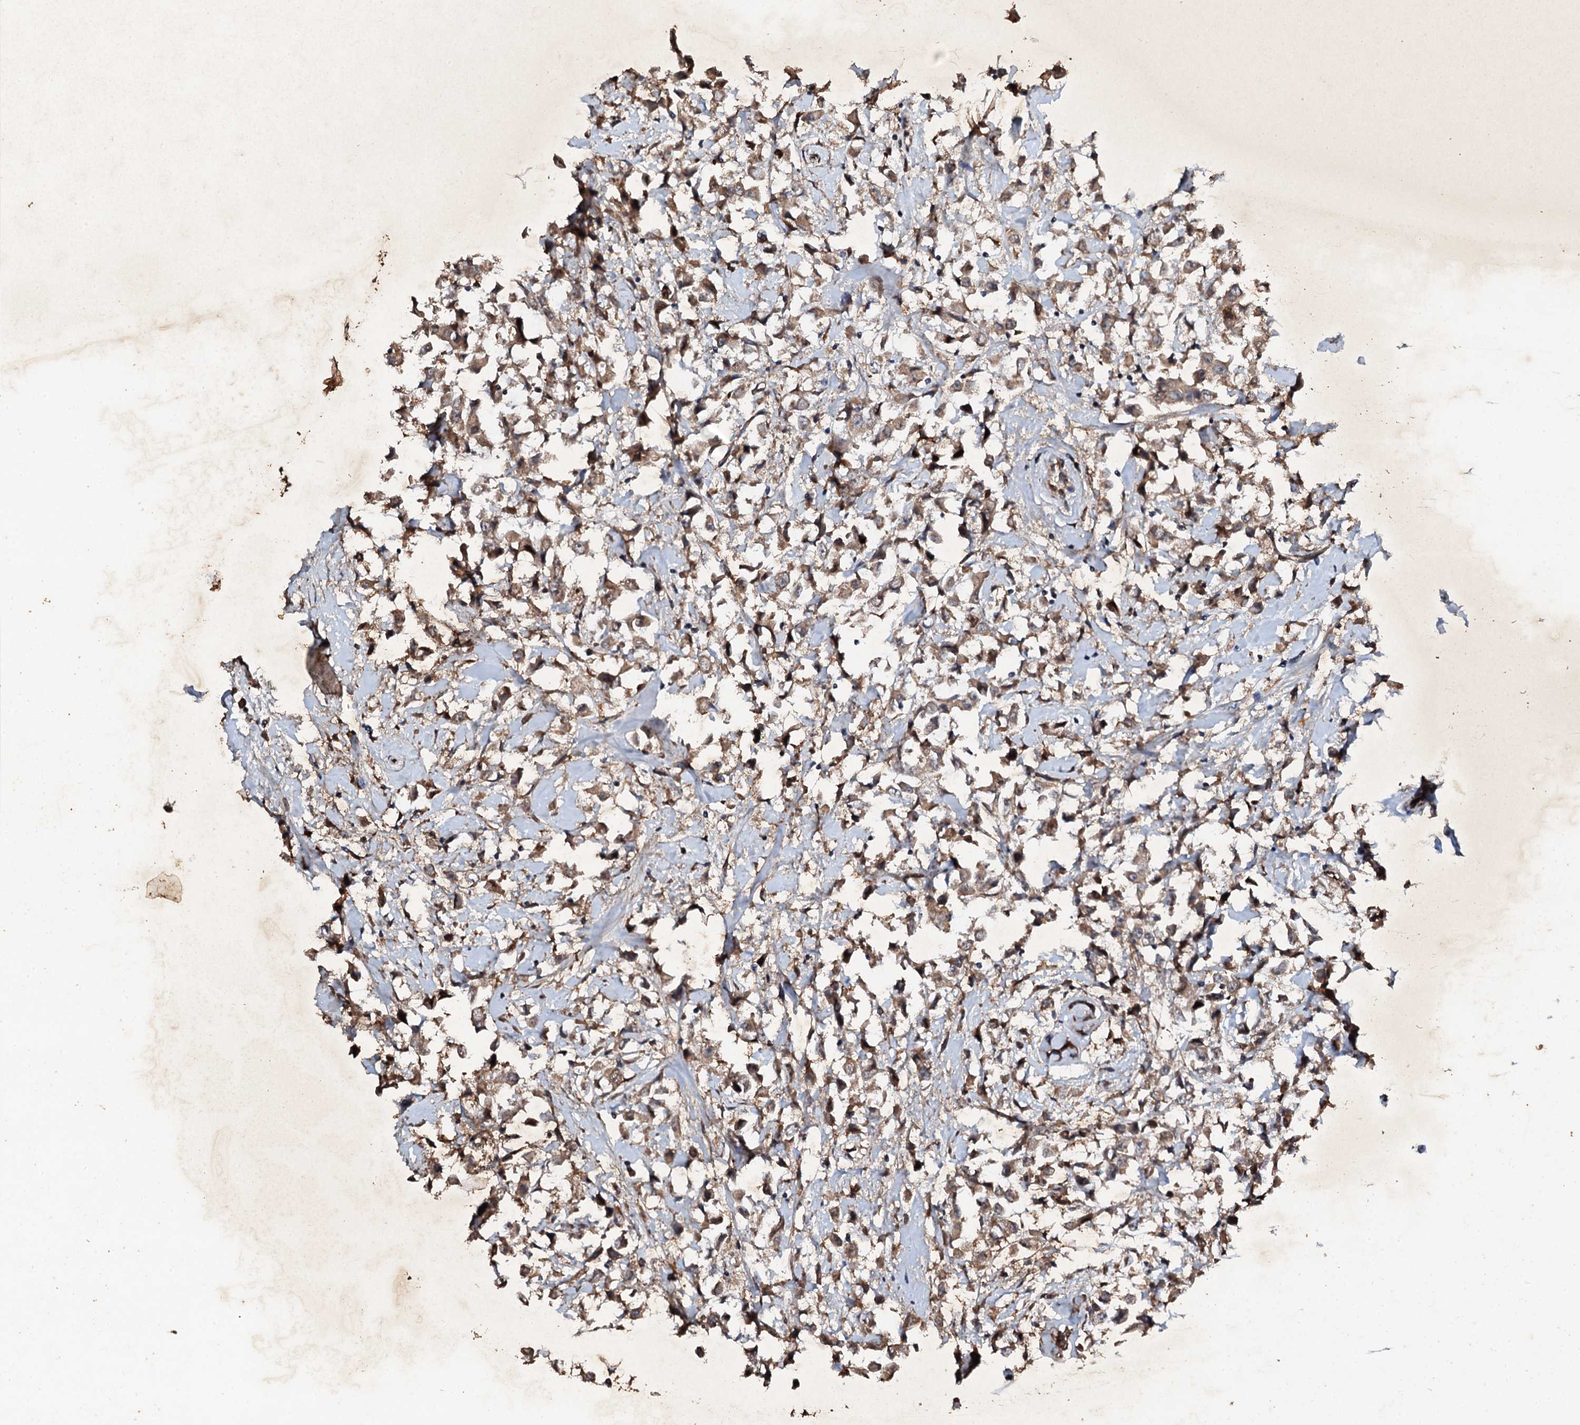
{"staining": {"intensity": "moderate", "quantity": ">75%", "location": "cytoplasmic/membranous"}, "tissue": "breast cancer", "cell_type": "Tumor cells", "image_type": "cancer", "snomed": [{"axis": "morphology", "description": "Duct carcinoma"}, {"axis": "topography", "description": "Breast"}], "caption": "Protein staining shows moderate cytoplasmic/membranous positivity in approximately >75% of tumor cells in infiltrating ductal carcinoma (breast).", "gene": "ADAMTS10", "patient": {"sex": "female", "age": 61}}